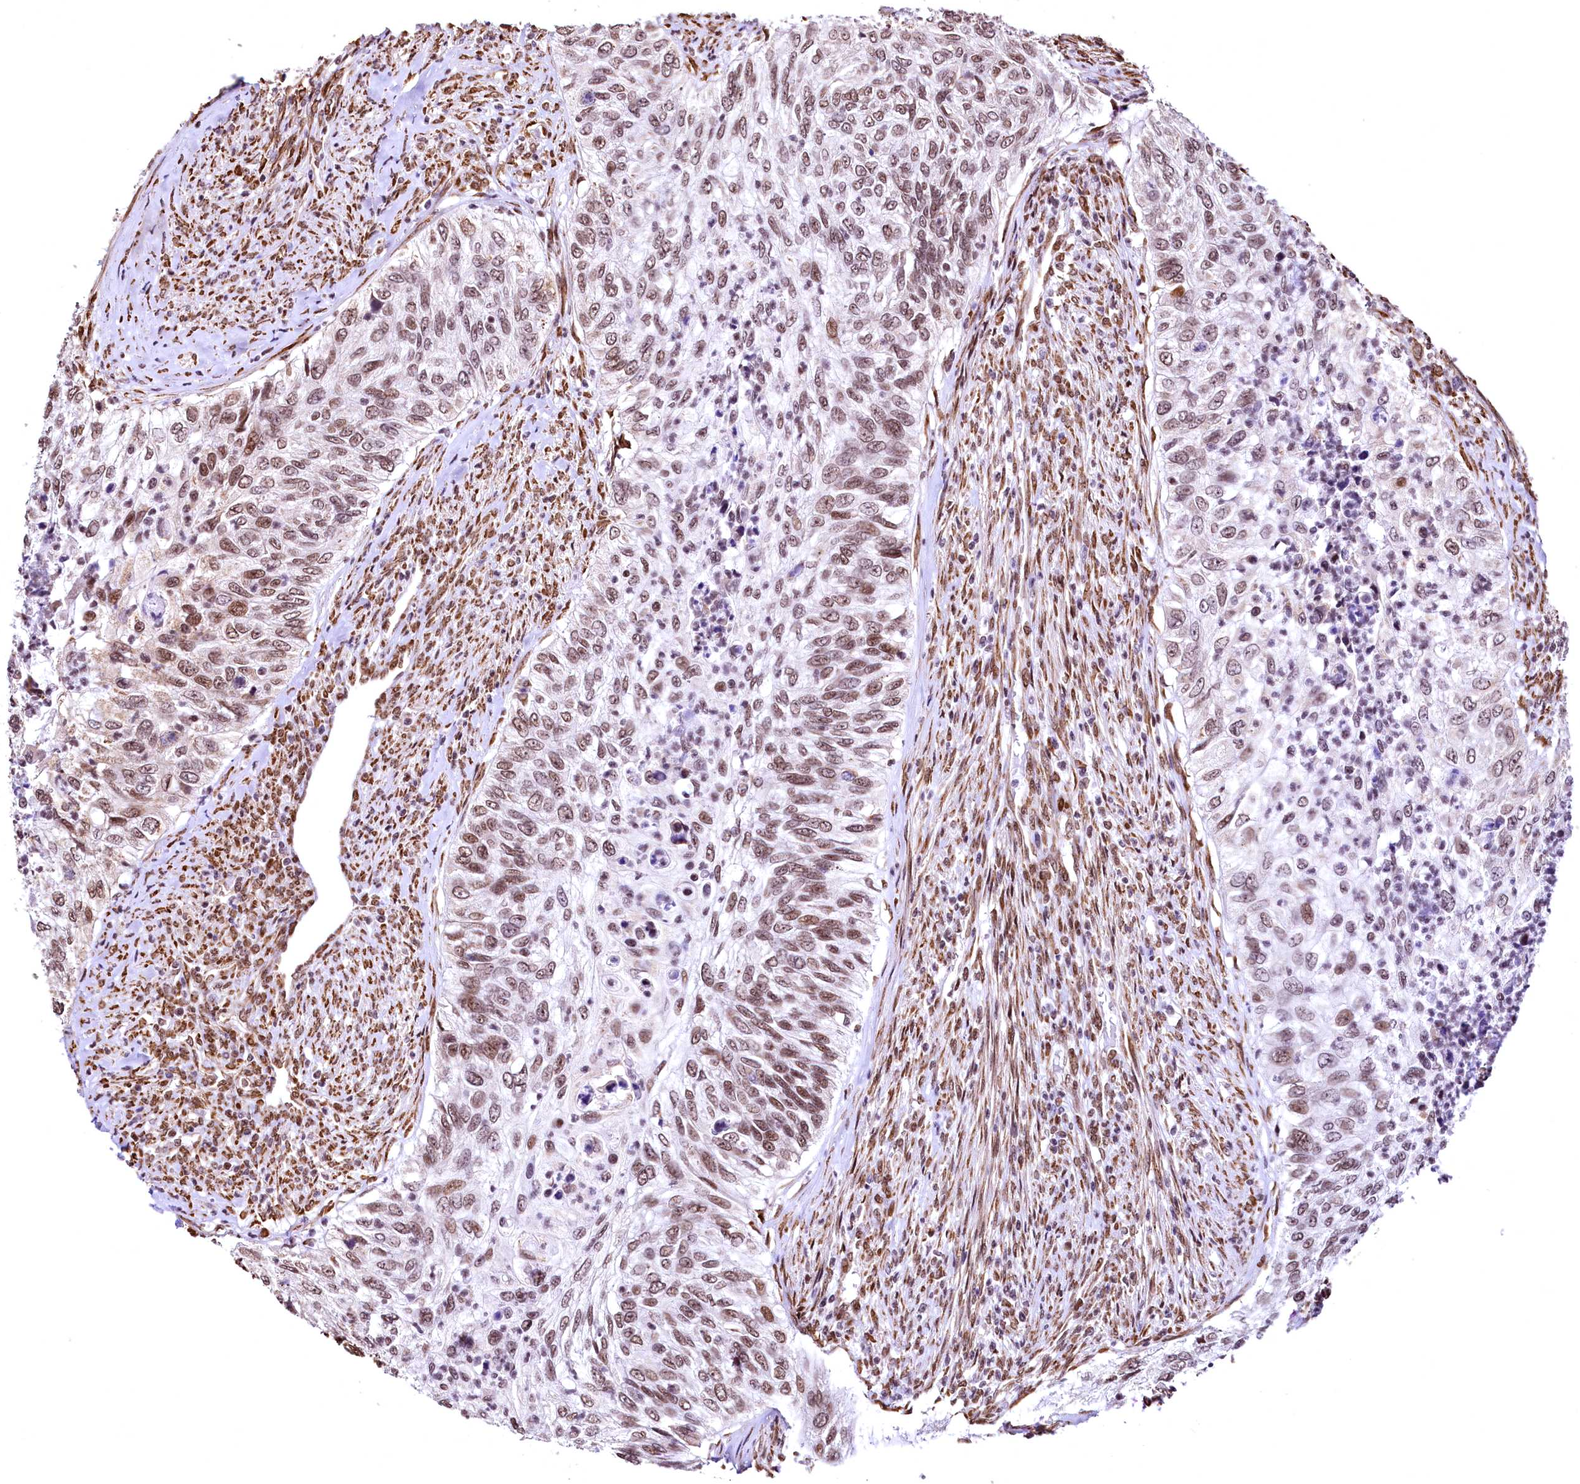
{"staining": {"intensity": "moderate", "quantity": "25%-75%", "location": "nuclear"}, "tissue": "urothelial cancer", "cell_type": "Tumor cells", "image_type": "cancer", "snomed": [{"axis": "morphology", "description": "Urothelial carcinoma, High grade"}, {"axis": "topography", "description": "Urinary bladder"}], "caption": "Urothelial carcinoma (high-grade) stained with DAB immunohistochemistry (IHC) exhibits medium levels of moderate nuclear positivity in approximately 25%-75% of tumor cells. The protein of interest is shown in brown color, while the nuclei are stained blue.", "gene": "PDS5B", "patient": {"sex": "female", "age": 60}}